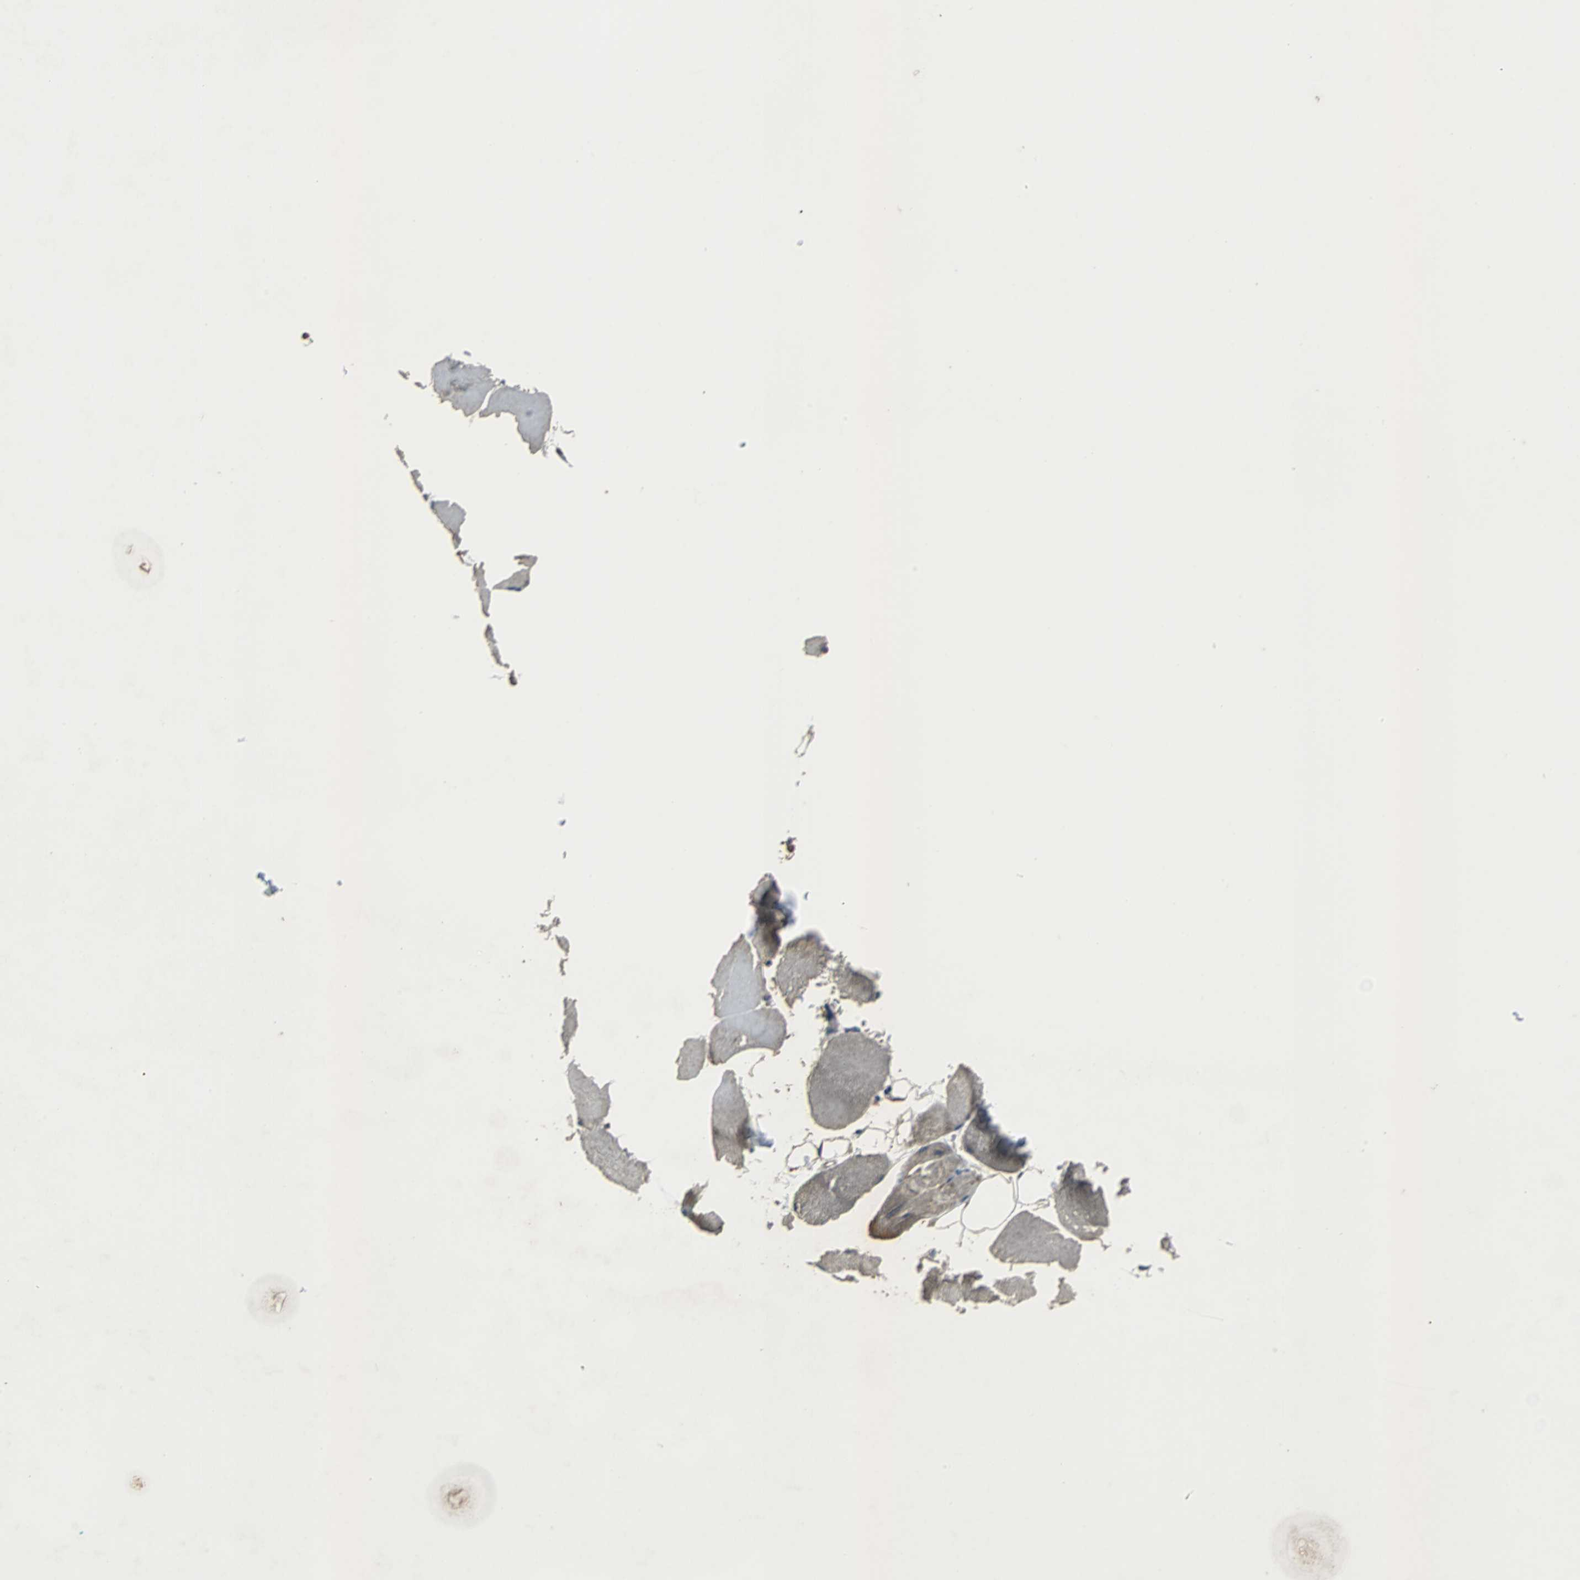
{"staining": {"intensity": "weak", "quantity": "<25%", "location": "cytoplasmic/membranous"}, "tissue": "skeletal muscle", "cell_type": "Myocytes", "image_type": "normal", "snomed": [{"axis": "morphology", "description": "Normal tissue, NOS"}, {"axis": "topography", "description": "Skeletal muscle"}, {"axis": "topography", "description": "Parathyroid gland"}], "caption": "The photomicrograph demonstrates no staining of myocytes in unremarkable skeletal muscle. Brightfield microscopy of immunohistochemistry stained with DAB (3,3'-diaminobenzidine) (brown) and hematoxylin (blue), captured at high magnification.", "gene": "SOS1", "patient": {"sex": "female", "age": 37}}